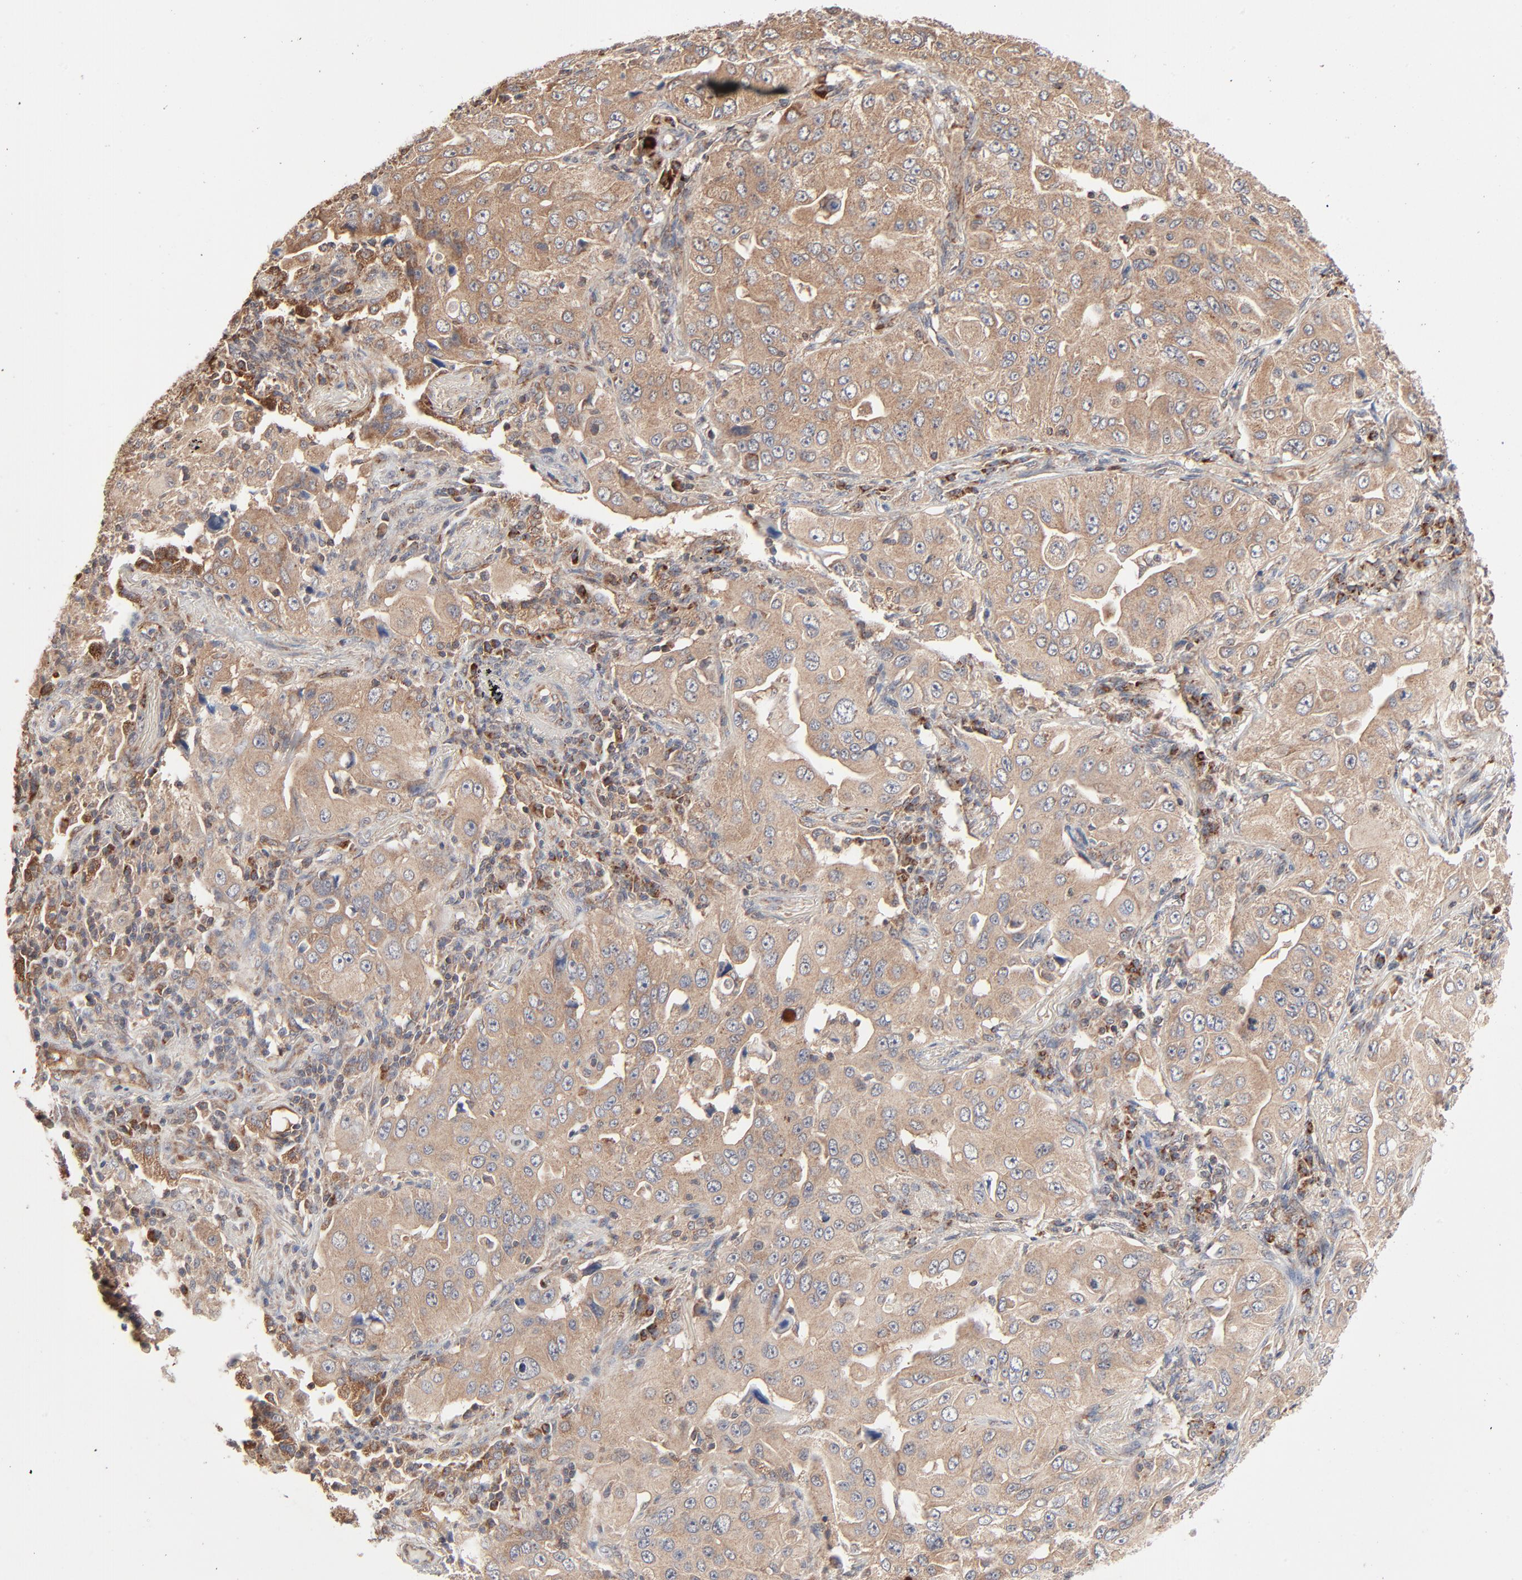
{"staining": {"intensity": "moderate", "quantity": ">75%", "location": "cytoplasmic/membranous"}, "tissue": "lung cancer", "cell_type": "Tumor cells", "image_type": "cancer", "snomed": [{"axis": "morphology", "description": "Adenocarcinoma, NOS"}, {"axis": "topography", "description": "Lung"}], "caption": "Immunohistochemical staining of human lung cancer (adenocarcinoma) reveals medium levels of moderate cytoplasmic/membranous protein staining in about >75% of tumor cells.", "gene": "ABLIM3", "patient": {"sex": "male", "age": 84}}